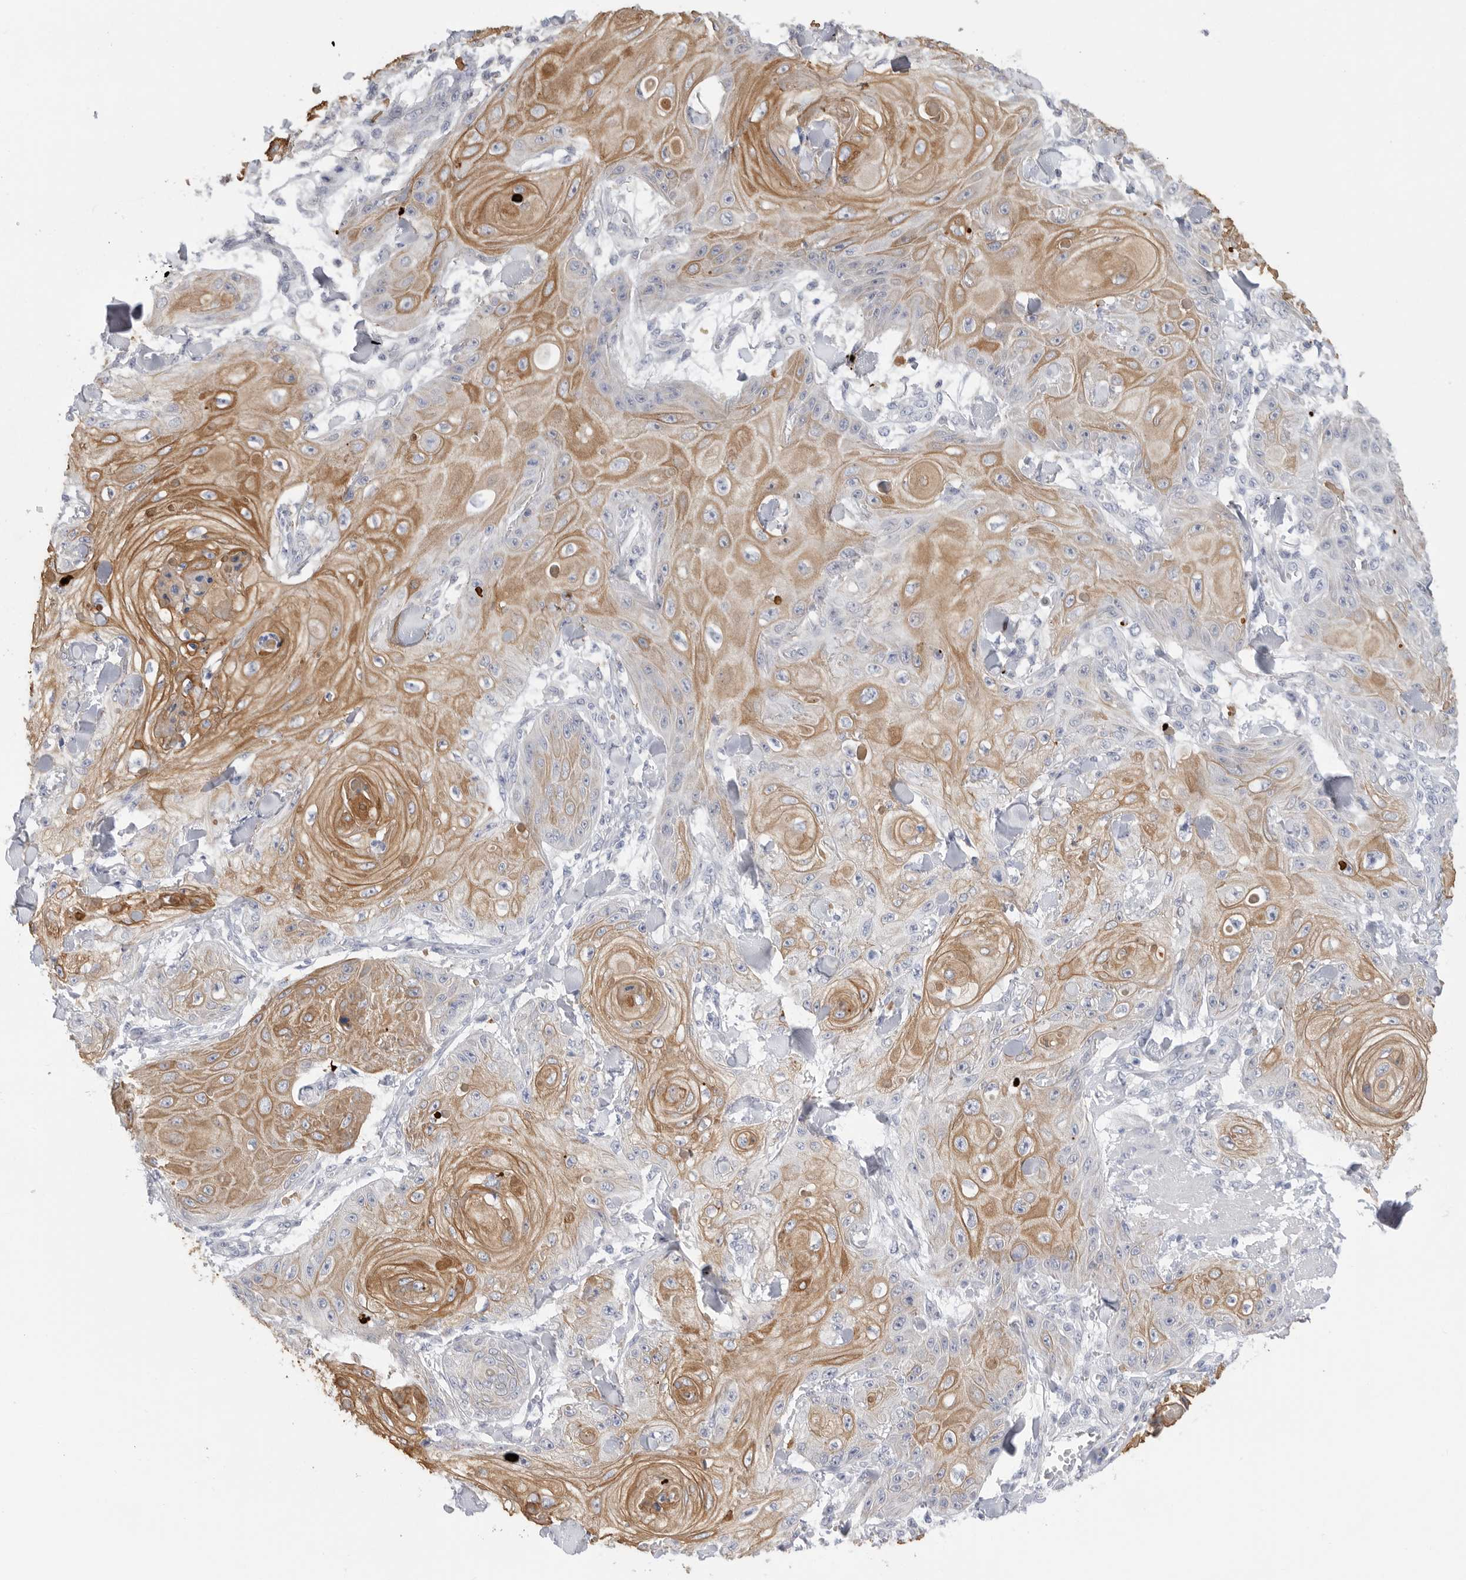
{"staining": {"intensity": "moderate", "quantity": ">75%", "location": "cytoplasmic/membranous"}, "tissue": "skin cancer", "cell_type": "Tumor cells", "image_type": "cancer", "snomed": [{"axis": "morphology", "description": "Squamous cell carcinoma, NOS"}, {"axis": "topography", "description": "Skin"}], "caption": "An immunohistochemistry histopathology image of tumor tissue is shown. Protein staining in brown labels moderate cytoplasmic/membranous positivity in squamous cell carcinoma (skin) within tumor cells. The staining was performed using DAB (3,3'-diaminobenzidine) to visualize the protein expression in brown, while the nuclei were stained in blue with hematoxylin (Magnification: 20x).", "gene": "MTFR1L", "patient": {"sex": "male", "age": 74}}